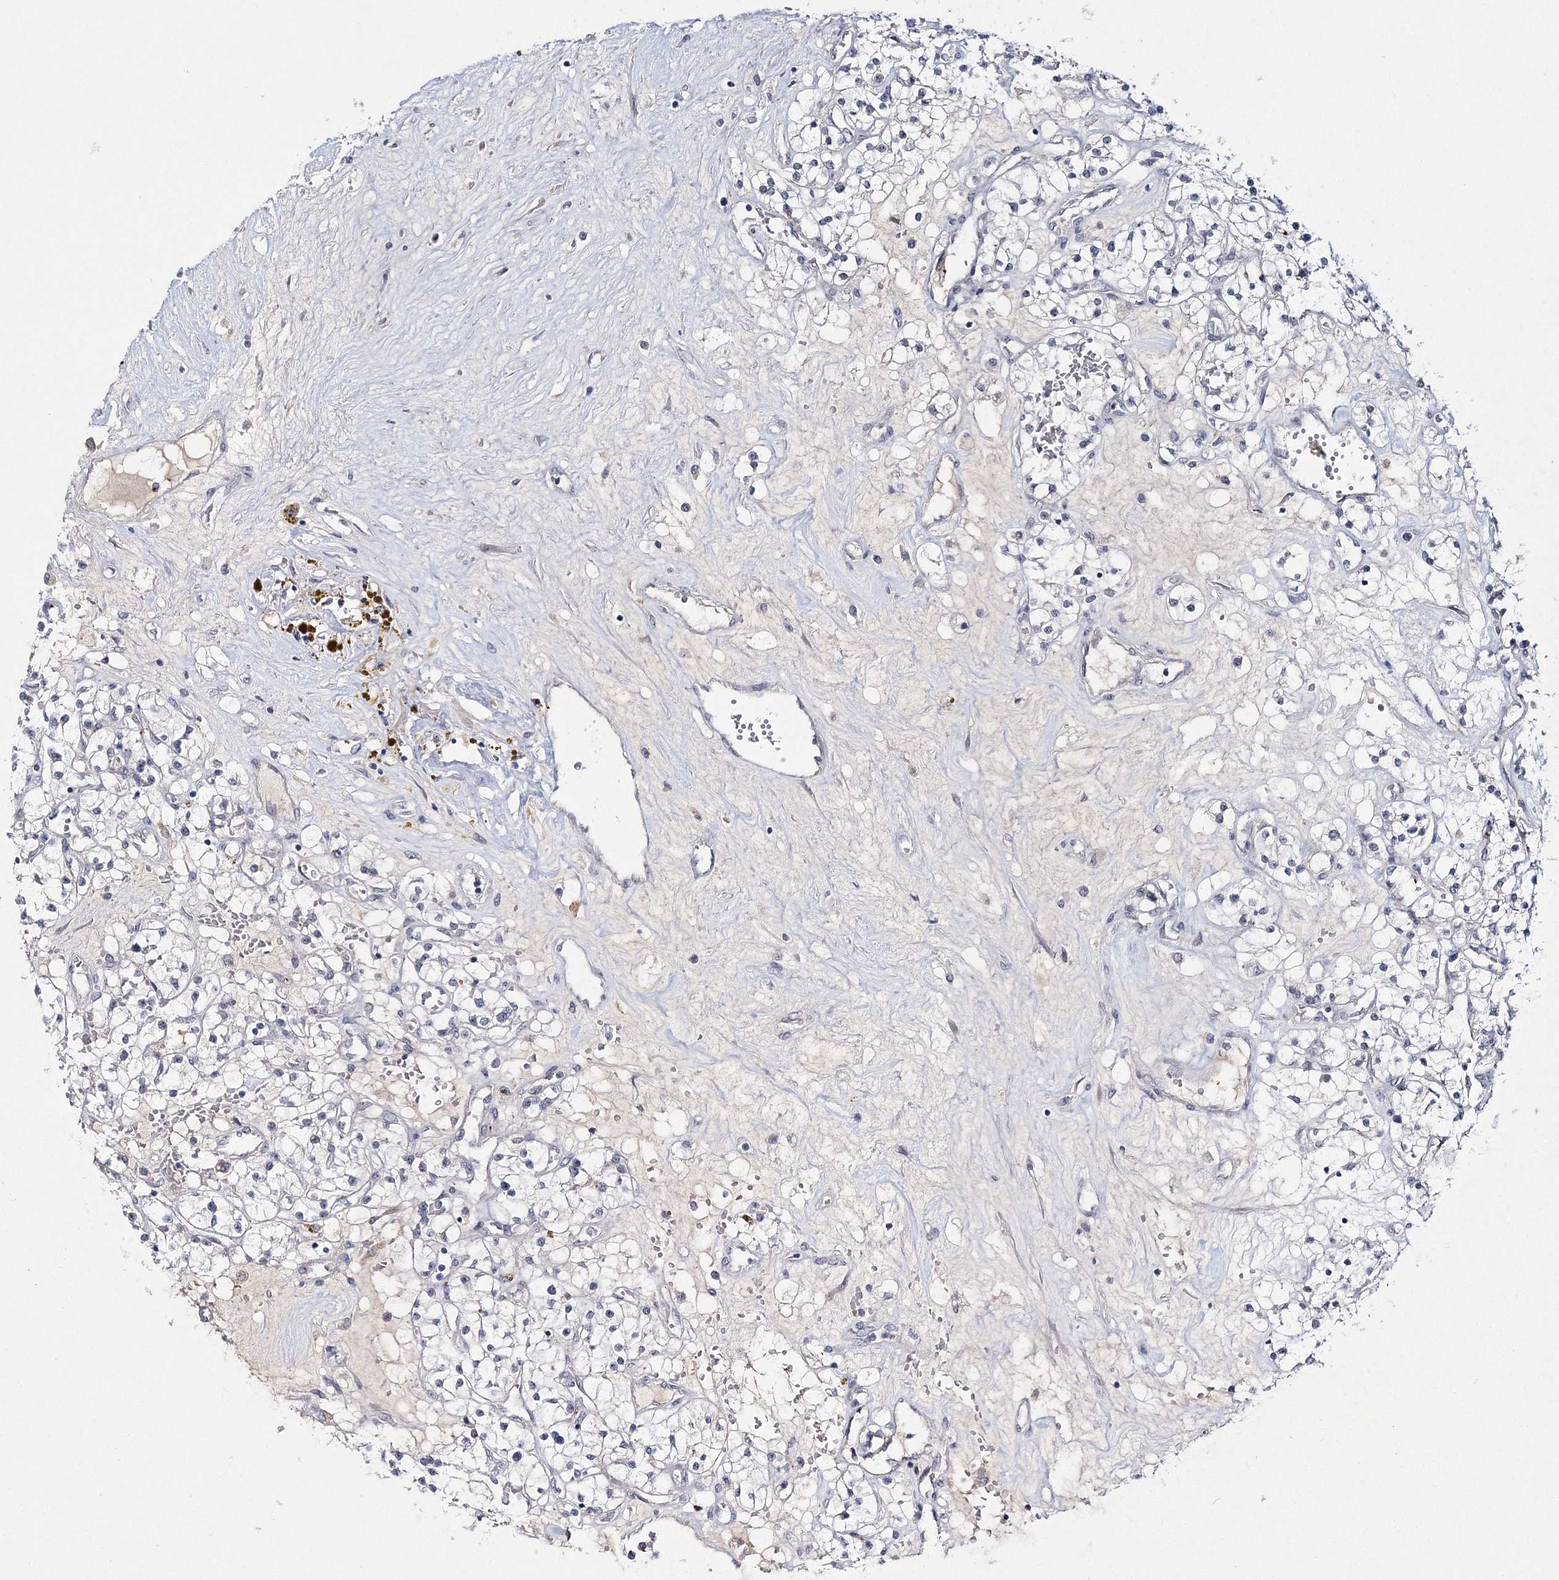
{"staining": {"intensity": "negative", "quantity": "none", "location": "none"}, "tissue": "renal cancer", "cell_type": "Tumor cells", "image_type": "cancer", "snomed": [{"axis": "morphology", "description": "Normal tissue, NOS"}, {"axis": "morphology", "description": "Adenocarcinoma, NOS"}, {"axis": "topography", "description": "Kidney"}], "caption": "A histopathology image of adenocarcinoma (renal) stained for a protein demonstrates no brown staining in tumor cells. (DAB (3,3'-diaminobenzidine) IHC visualized using brightfield microscopy, high magnification).", "gene": "MYOZ2", "patient": {"sex": "male", "age": 68}}